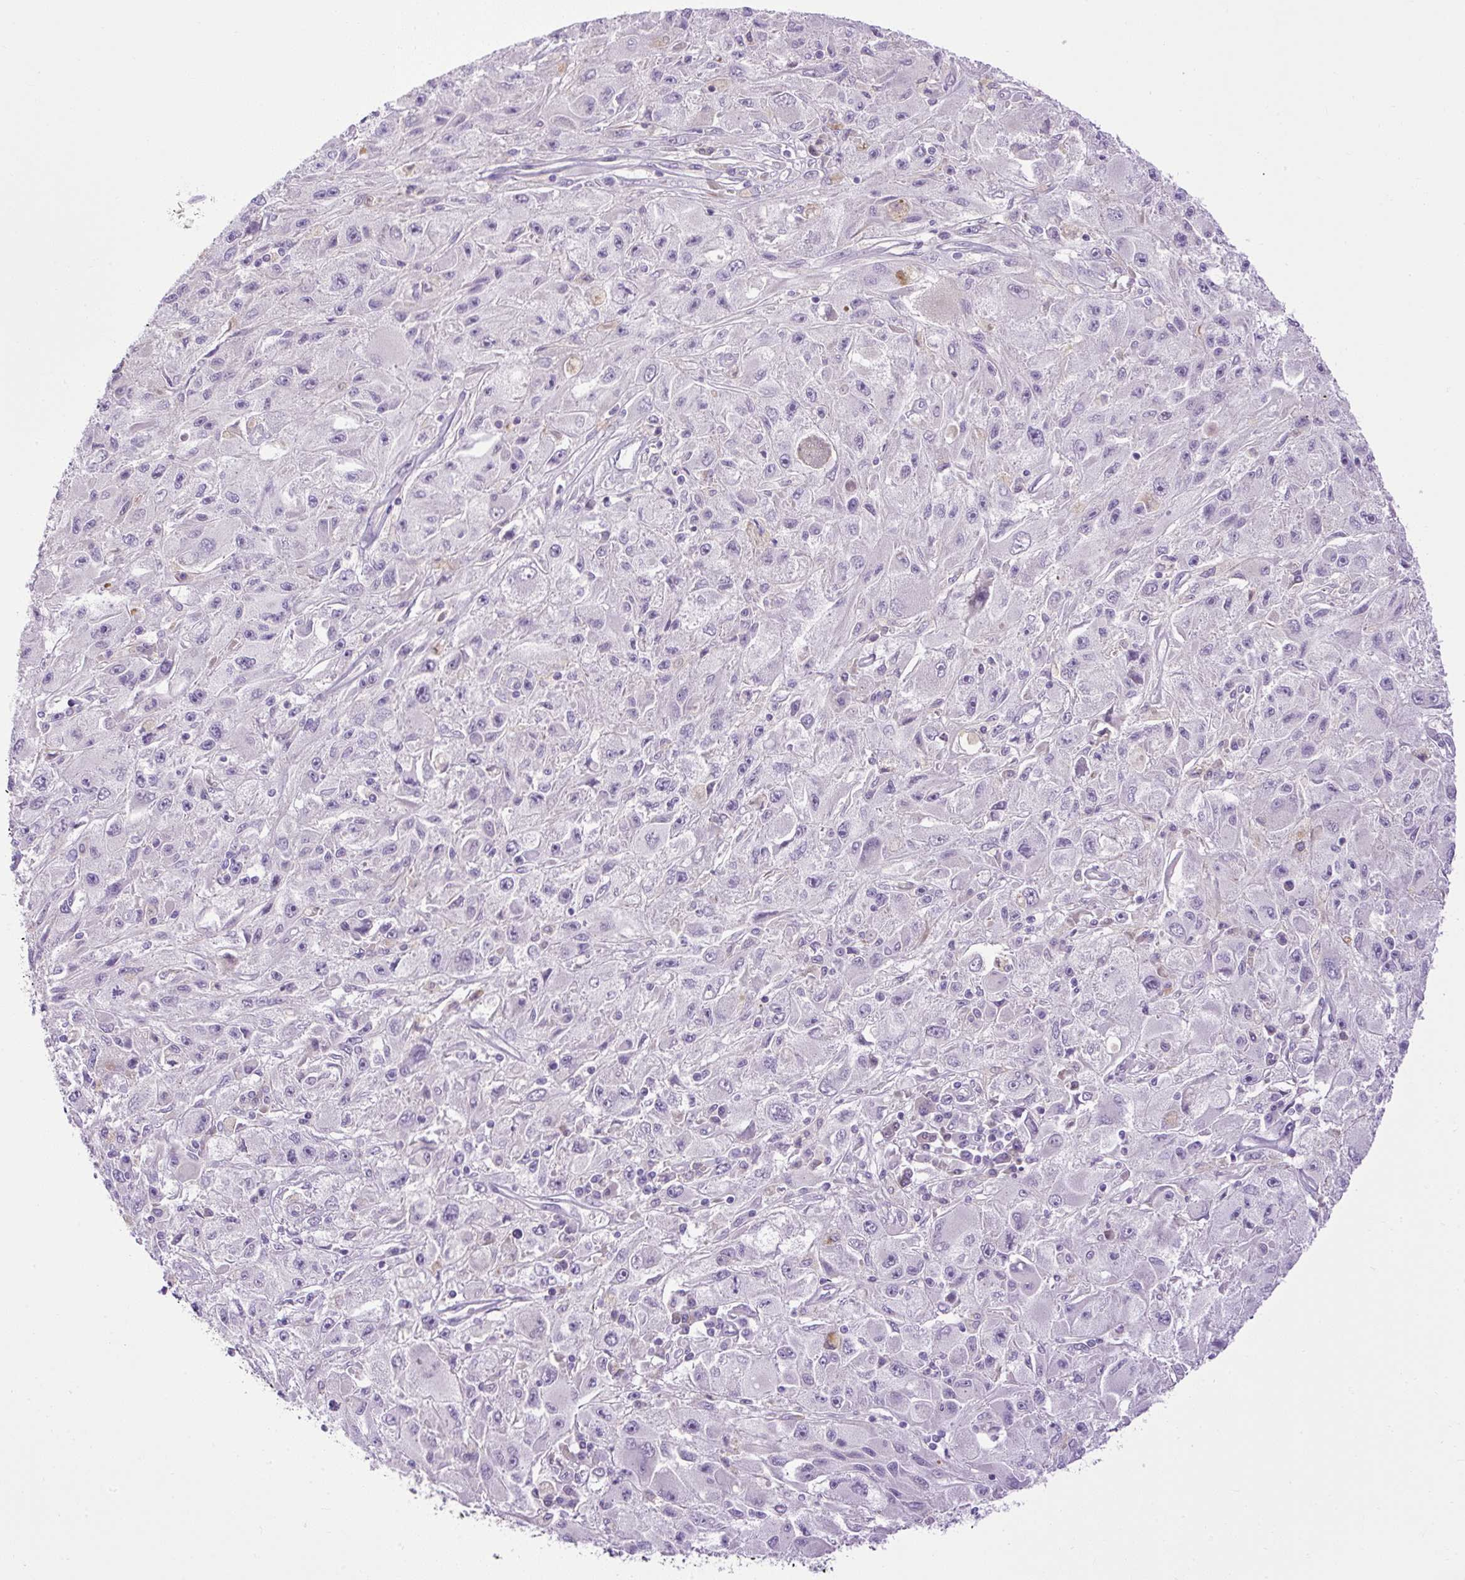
{"staining": {"intensity": "negative", "quantity": "none", "location": "none"}, "tissue": "melanoma", "cell_type": "Tumor cells", "image_type": "cancer", "snomed": [{"axis": "morphology", "description": "Malignant melanoma, Metastatic site"}, {"axis": "topography", "description": "Skin"}], "caption": "A photomicrograph of human malignant melanoma (metastatic site) is negative for staining in tumor cells. (Stains: DAB (3,3'-diaminobenzidine) immunohistochemistry with hematoxylin counter stain, Microscopy: brightfield microscopy at high magnification).", "gene": "VWA7", "patient": {"sex": "male", "age": 53}}